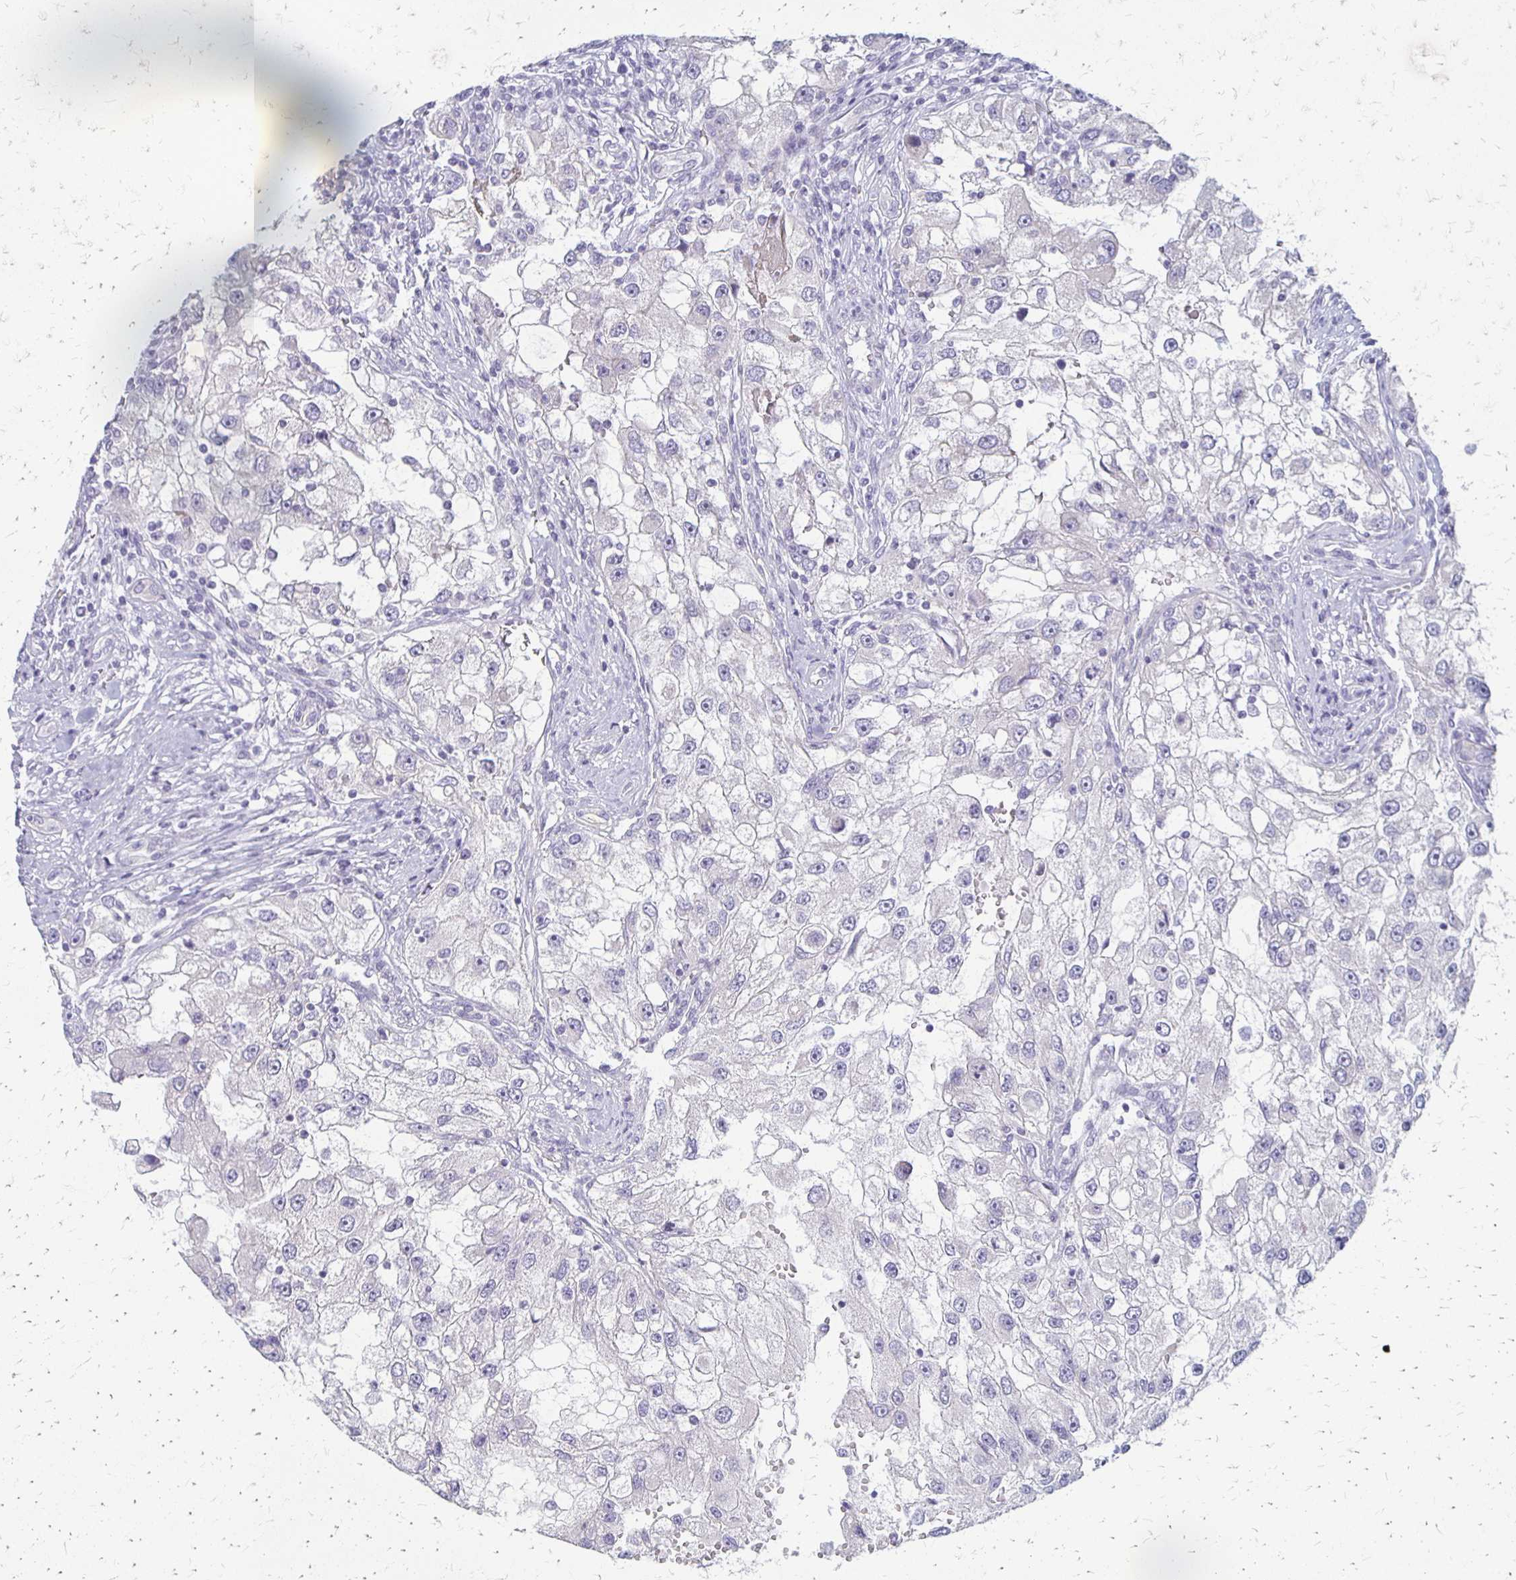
{"staining": {"intensity": "negative", "quantity": "none", "location": "none"}, "tissue": "renal cancer", "cell_type": "Tumor cells", "image_type": "cancer", "snomed": [{"axis": "morphology", "description": "Adenocarcinoma, NOS"}, {"axis": "topography", "description": "Kidney"}], "caption": "A high-resolution image shows immunohistochemistry staining of renal cancer, which shows no significant expression in tumor cells. (DAB IHC, high magnification).", "gene": "RHOC", "patient": {"sex": "male", "age": 63}}